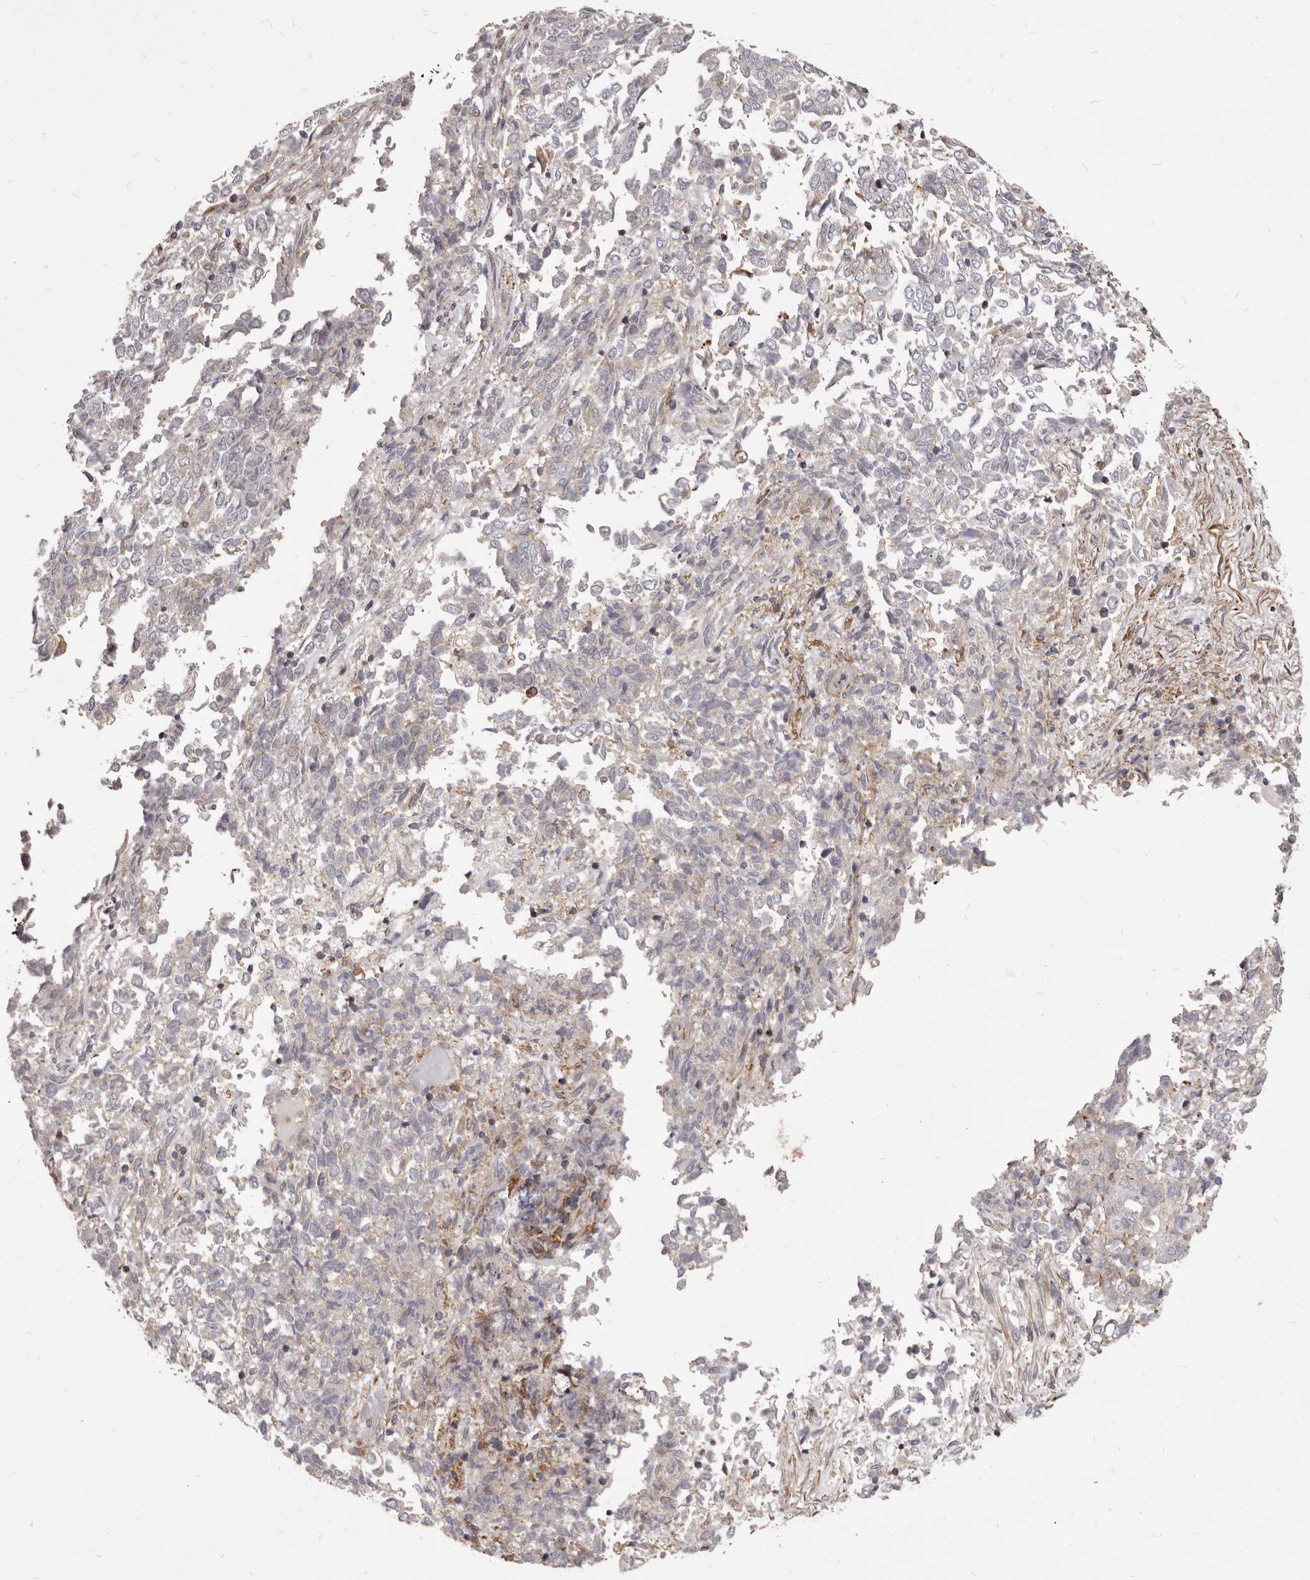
{"staining": {"intensity": "weak", "quantity": "<25%", "location": "cytoplasmic/membranous"}, "tissue": "endometrial cancer", "cell_type": "Tumor cells", "image_type": "cancer", "snomed": [{"axis": "morphology", "description": "Adenocarcinoma, NOS"}, {"axis": "topography", "description": "Endometrium"}], "caption": "Adenocarcinoma (endometrial) was stained to show a protein in brown. There is no significant positivity in tumor cells. (DAB immunohistochemistry (IHC) with hematoxylin counter stain).", "gene": "ALPK1", "patient": {"sex": "female", "age": 80}}